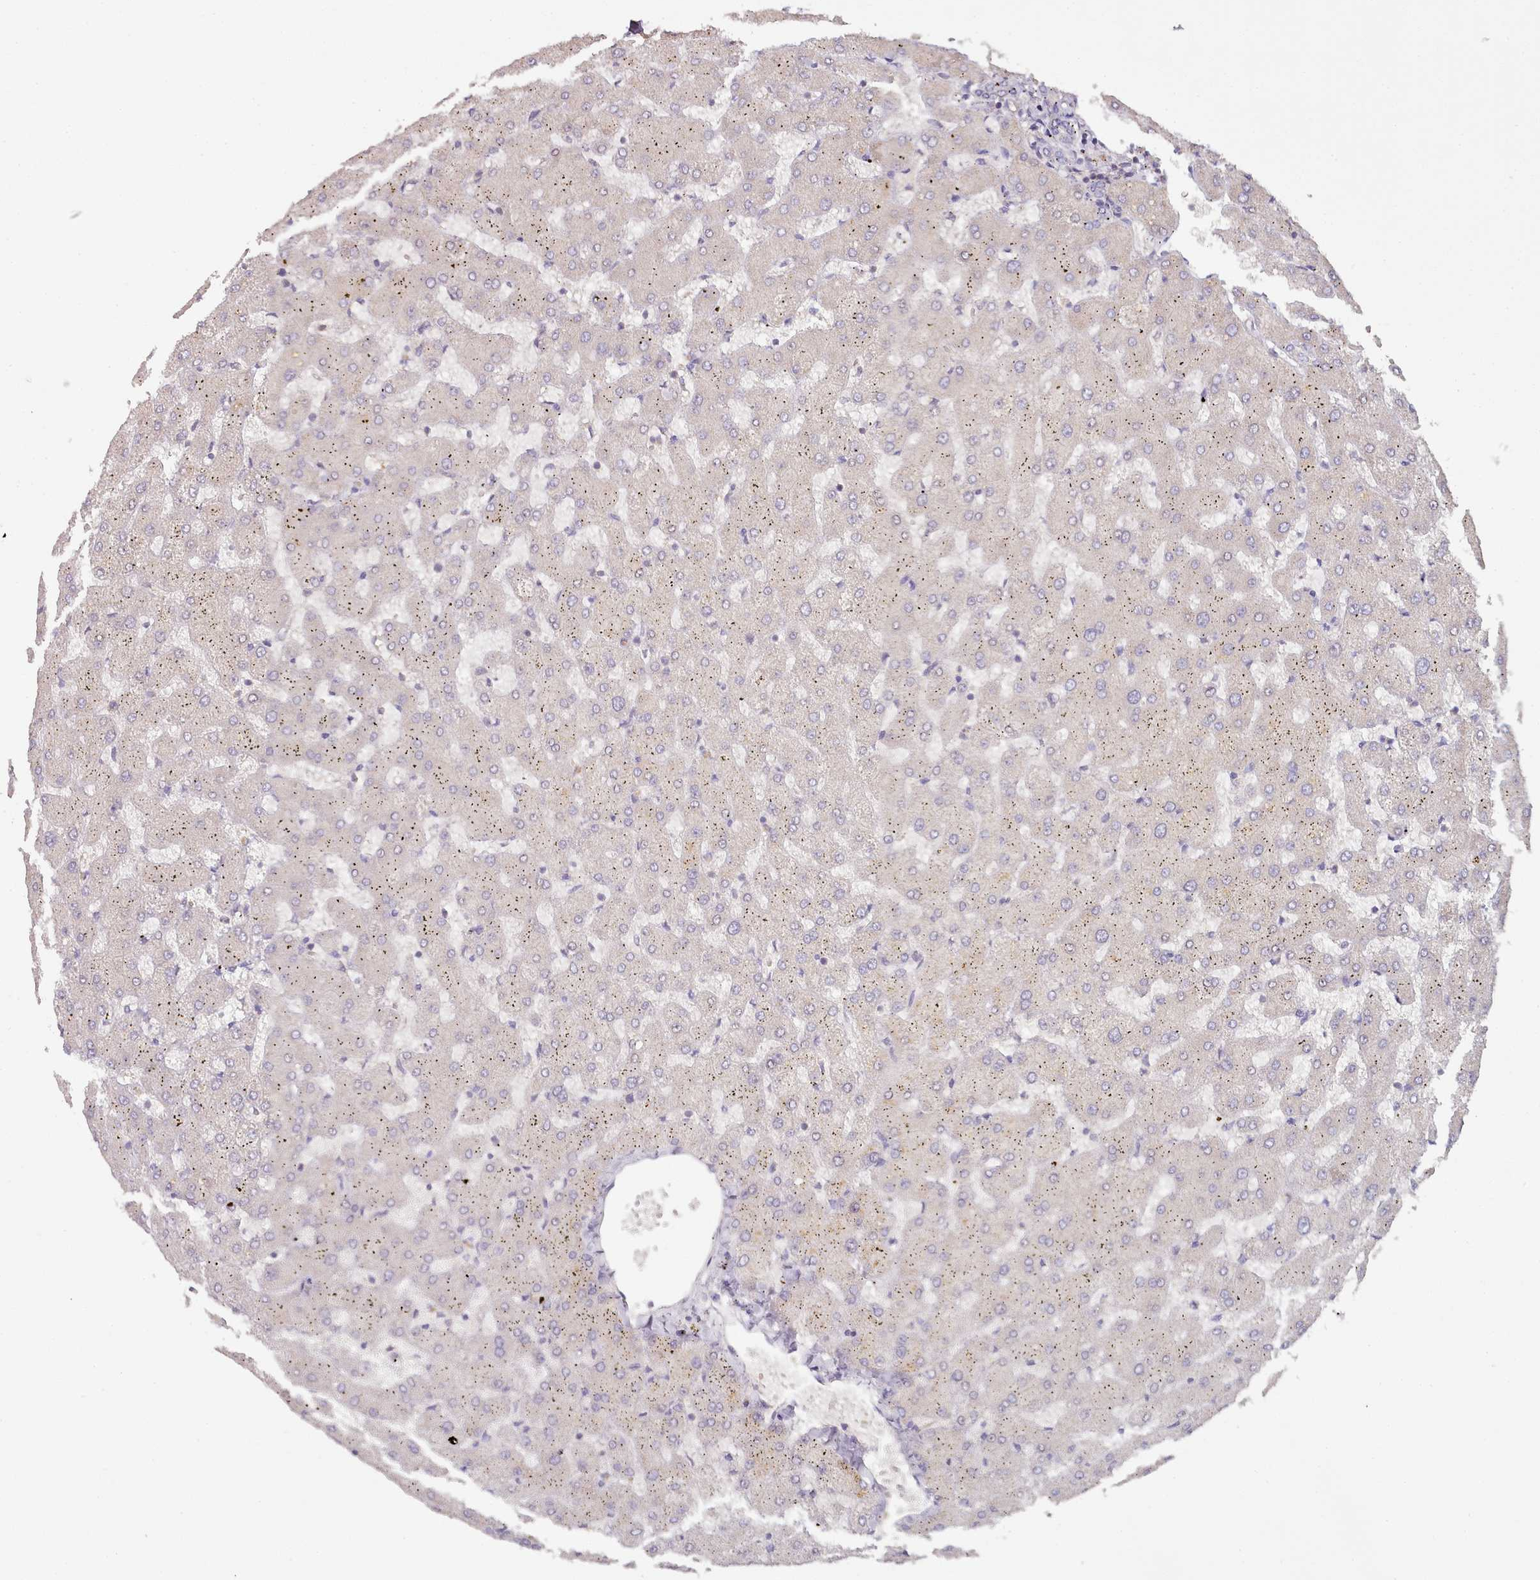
{"staining": {"intensity": "negative", "quantity": "none", "location": "none"}, "tissue": "liver", "cell_type": "Cholangiocytes", "image_type": "normal", "snomed": [{"axis": "morphology", "description": "Normal tissue, NOS"}, {"axis": "topography", "description": "Liver"}], "caption": "High magnification brightfield microscopy of normal liver stained with DAB (brown) and counterstained with hematoxylin (blue): cholangiocytes show no significant positivity. (Stains: DAB (3,3'-diaminobenzidine) immunohistochemistry with hematoxylin counter stain, Microscopy: brightfield microscopy at high magnification).", "gene": "ACSS1", "patient": {"sex": "female", "age": 63}}